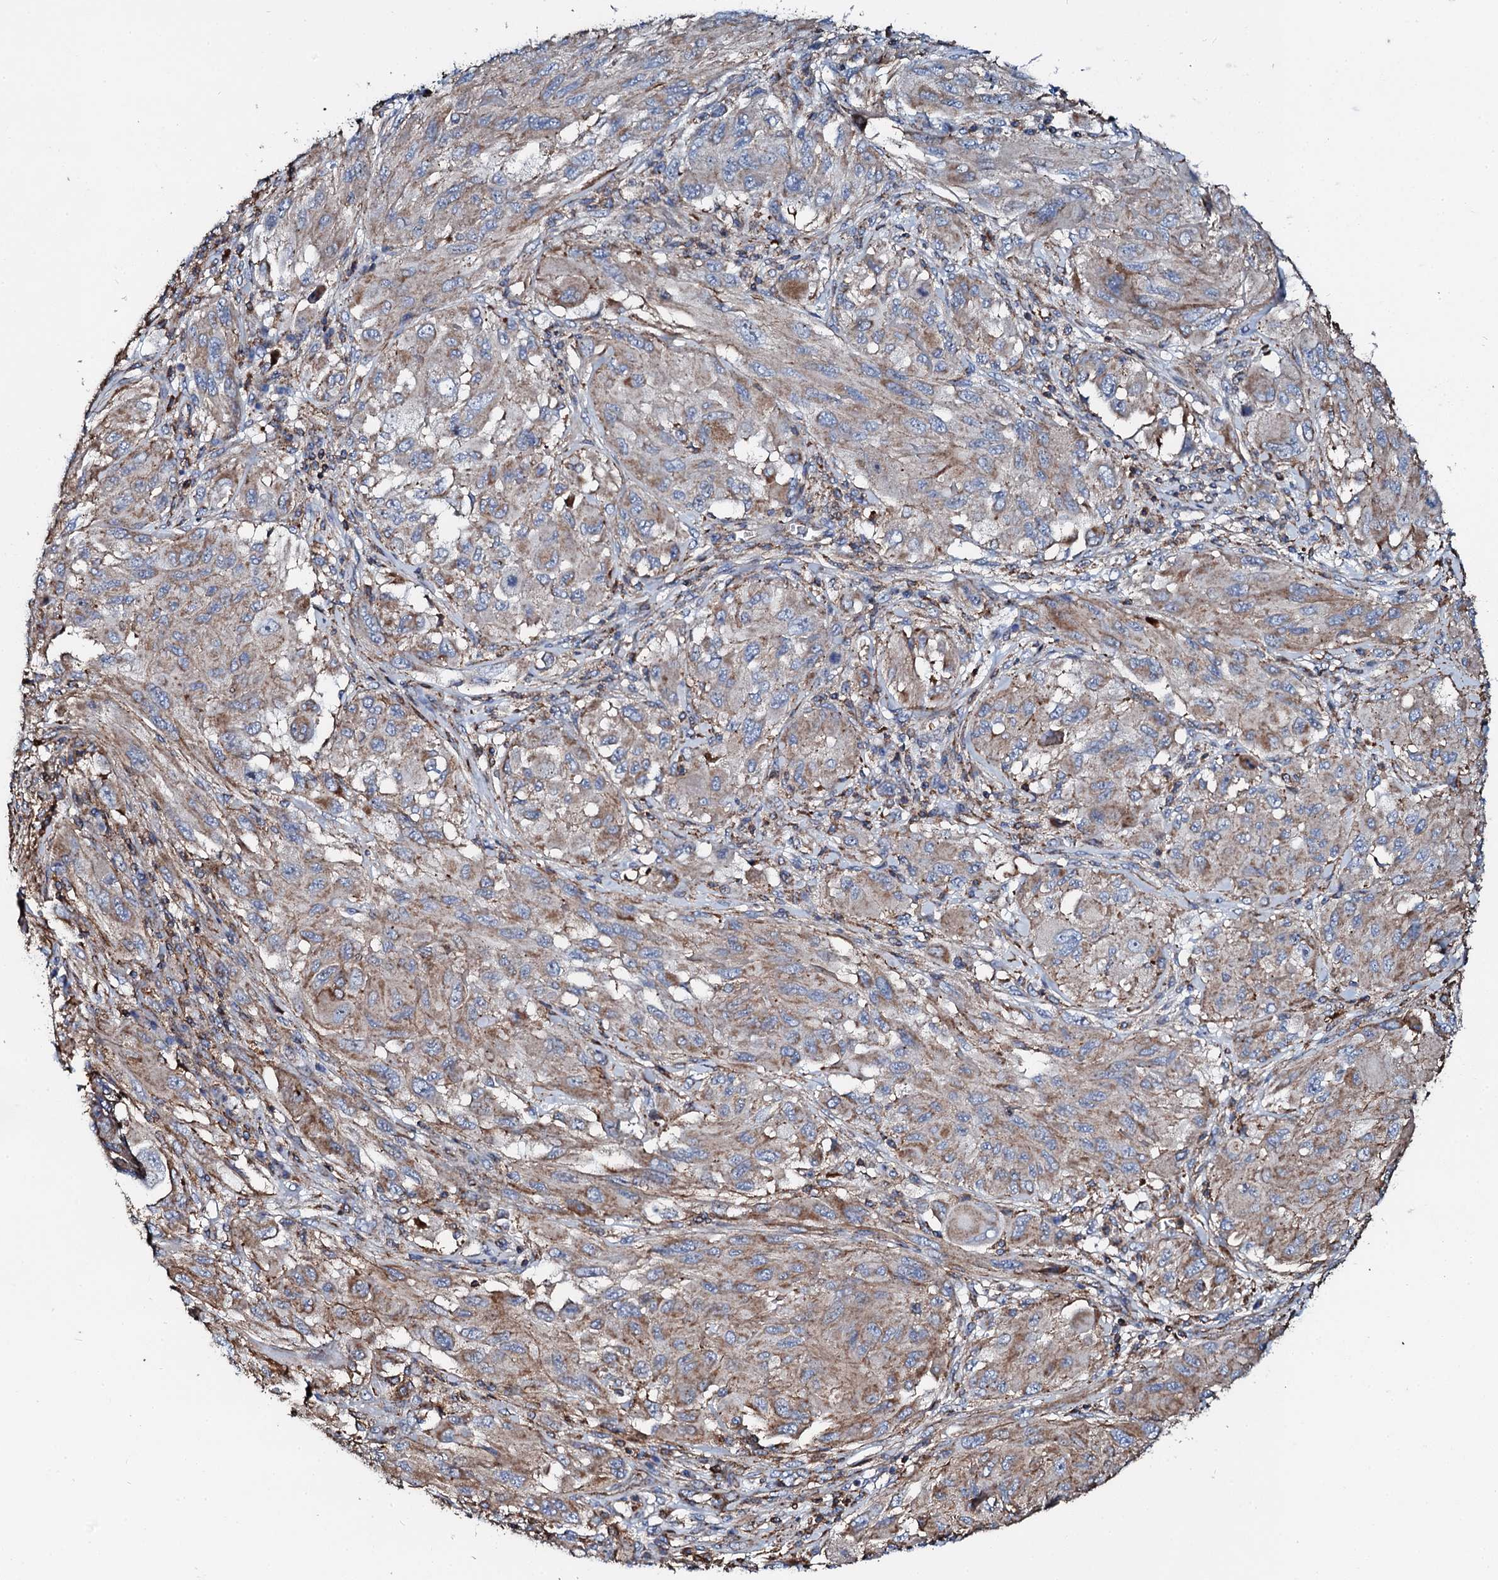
{"staining": {"intensity": "weak", "quantity": ">75%", "location": "cytoplasmic/membranous"}, "tissue": "melanoma", "cell_type": "Tumor cells", "image_type": "cancer", "snomed": [{"axis": "morphology", "description": "Malignant melanoma, NOS"}, {"axis": "topography", "description": "Skin"}], "caption": "Immunohistochemical staining of malignant melanoma reveals low levels of weak cytoplasmic/membranous positivity in approximately >75% of tumor cells. (DAB (3,3'-diaminobenzidine) IHC, brown staining for protein, blue staining for nuclei).", "gene": "INTS10", "patient": {"sex": "female", "age": 91}}